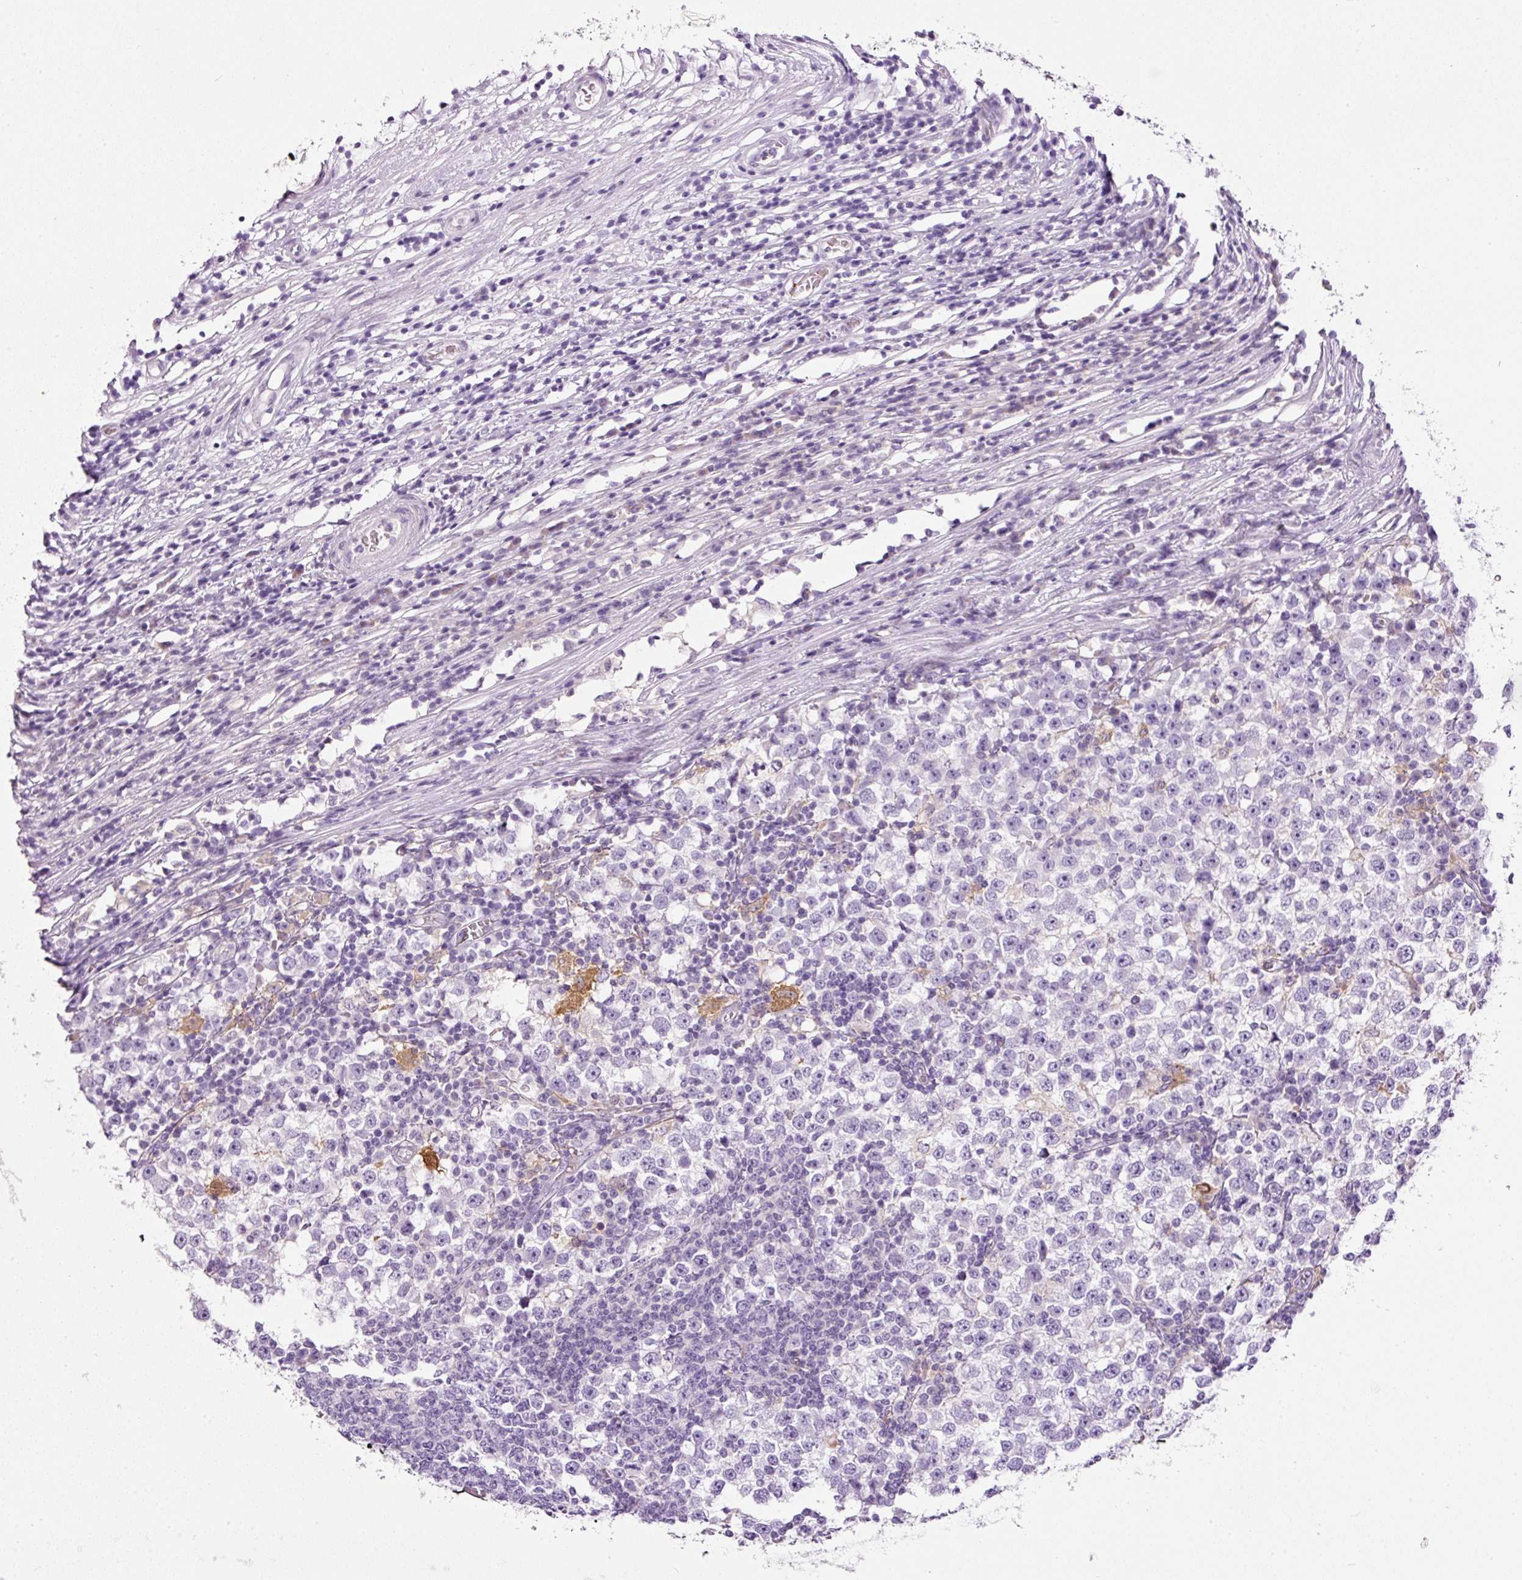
{"staining": {"intensity": "negative", "quantity": "none", "location": "none"}, "tissue": "testis cancer", "cell_type": "Tumor cells", "image_type": "cancer", "snomed": [{"axis": "morphology", "description": "Seminoma, NOS"}, {"axis": "topography", "description": "Testis"}], "caption": "Human testis seminoma stained for a protein using immunohistochemistry (IHC) demonstrates no staining in tumor cells.", "gene": "SRC", "patient": {"sex": "male", "age": 65}}